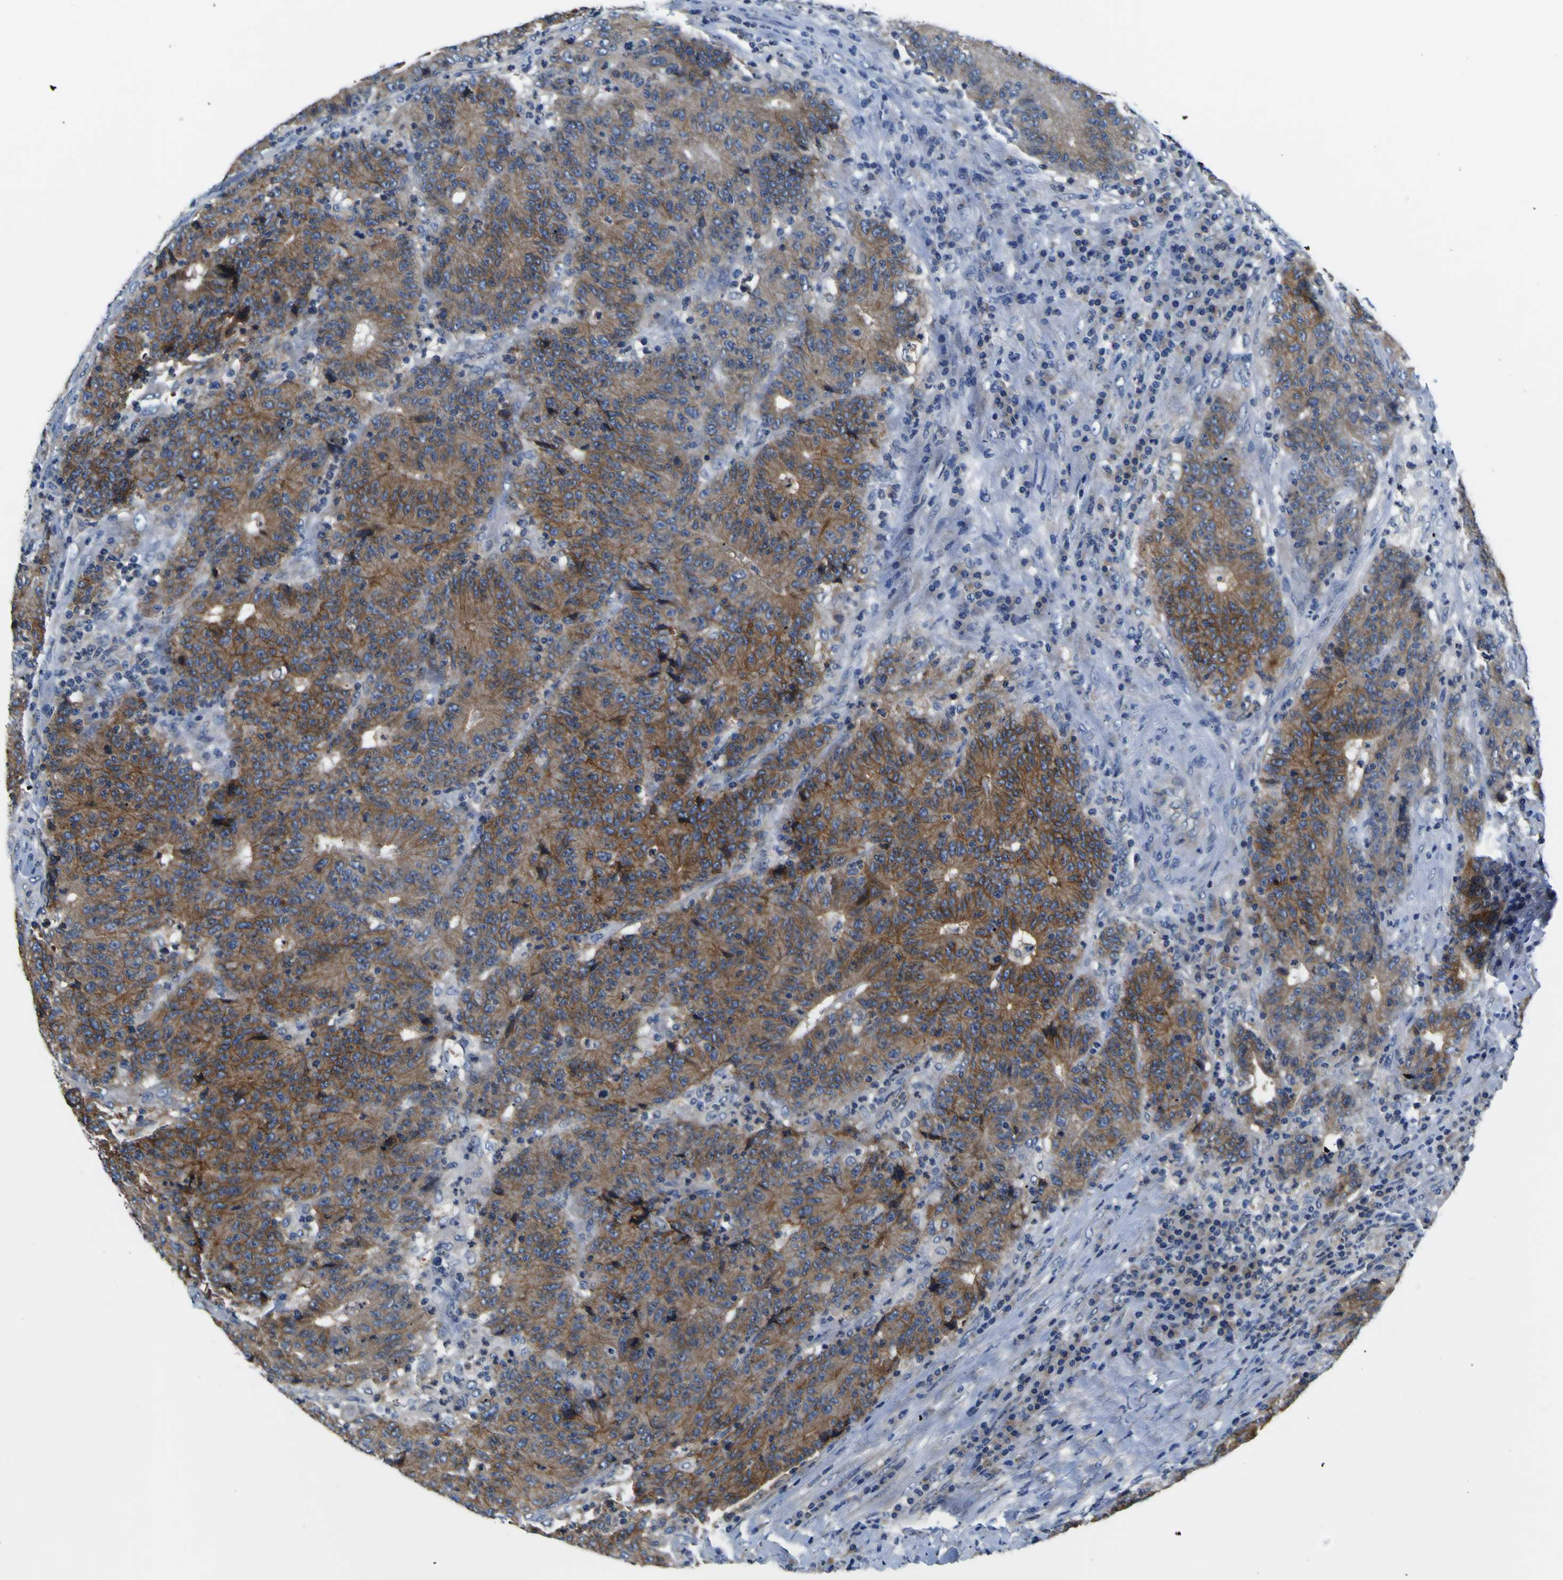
{"staining": {"intensity": "moderate", "quantity": ">75%", "location": "cytoplasmic/membranous"}, "tissue": "colorectal cancer", "cell_type": "Tumor cells", "image_type": "cancer", "snomed": [{"axis": "morphology", "description": "Normal tissue, NOS"}, {"axis": "morphology", "description": "Adenocarcinoma, NOS"}, {"axis": "topography", "description": "Colon"}], "caption": "Tumor cells display medium levels of moderate cytoplasmic/membranous staining in approximately >75% of cells in colorectal adenocarcinoma.", "gene": "EPHB4", "patient": {"sex": "female", "age": 75}}